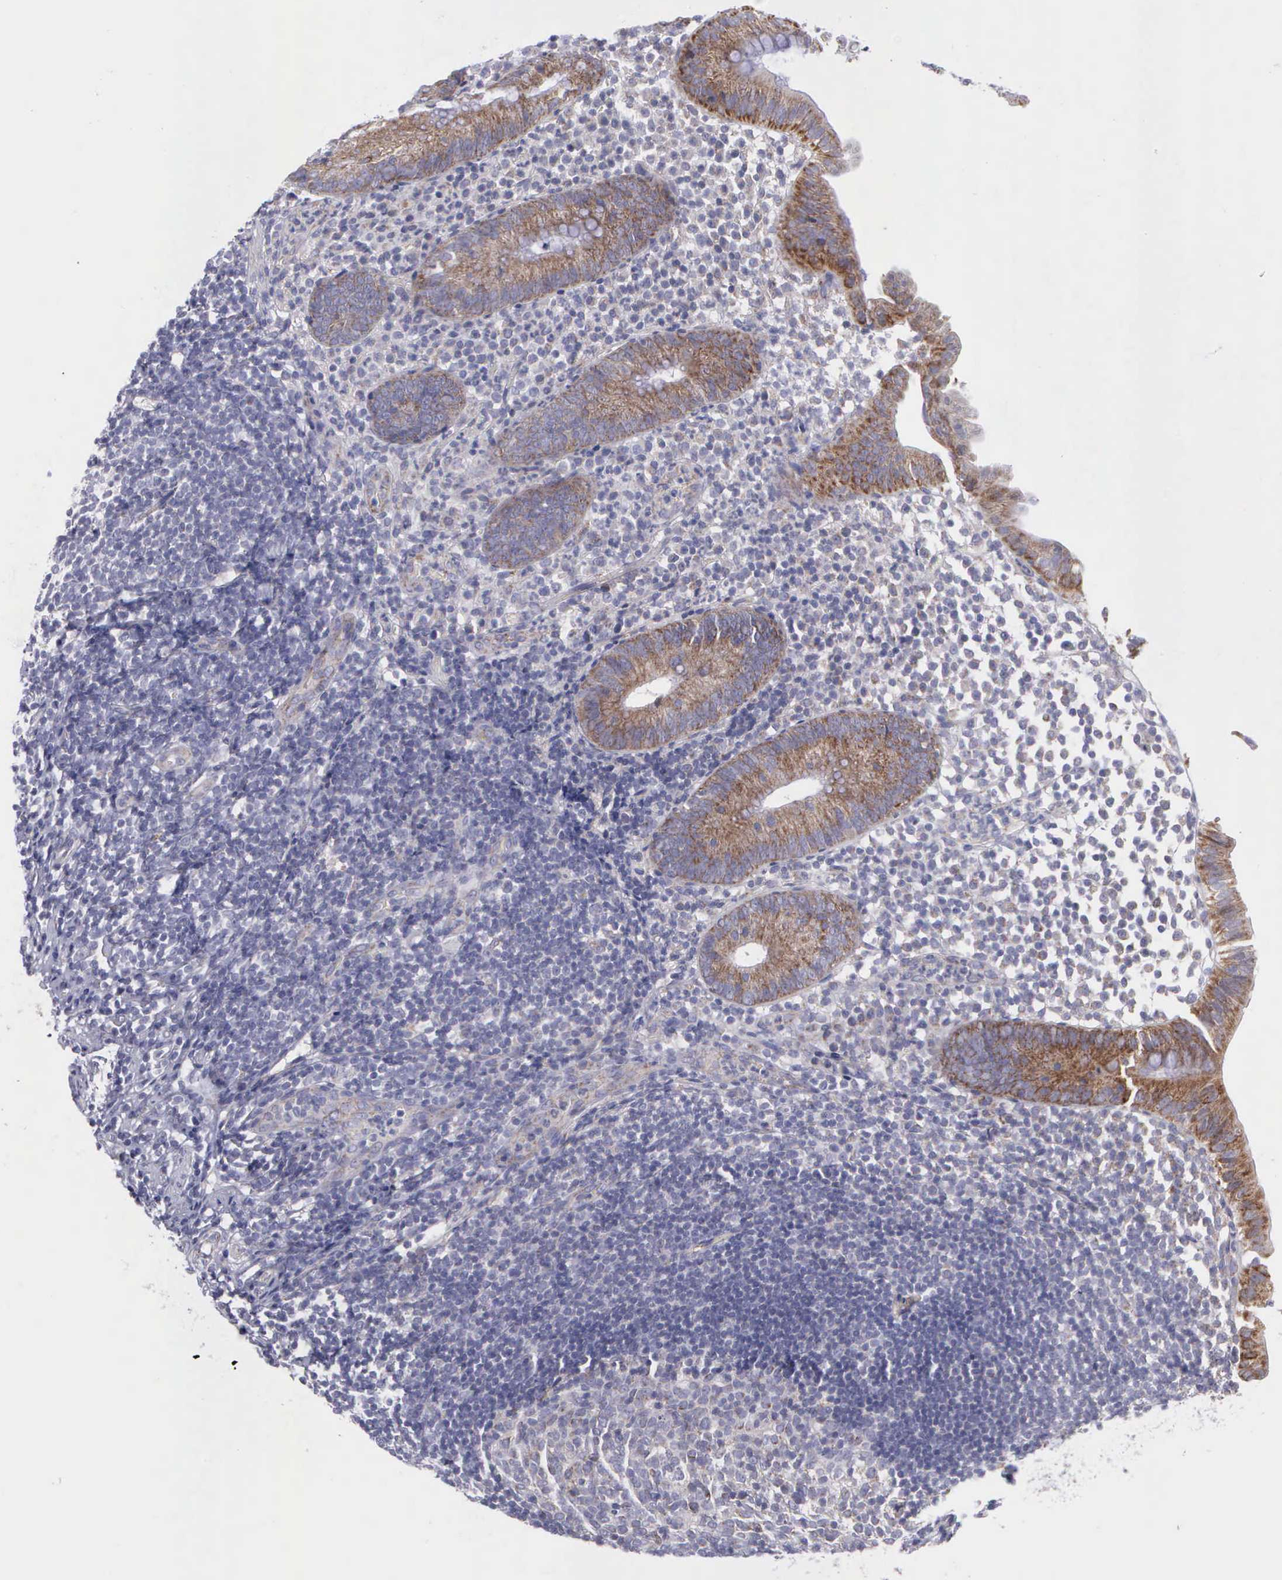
{"staining": {"intensity": "moderate", "quantity": ">75%", "location": "cytoplasmic/membranous"}, "tissue": "appendix", "cell_type": "Glandular cells", "image_type": "normal", "snomed": [{"axis": "morphology", "description": "Normal tissue, NOS"}, {"axis": "topography", "description": "Appendix"}], "caption": "The immunohistochemical stain labels moderate cytoplasmic/membranous staining in glandular cells of benign appendix. (Brightfield microscopy of DAB IHC at high magnification).", "gene": "SYNJ2BP", "patient": {"sex": "male", "age": 25}}